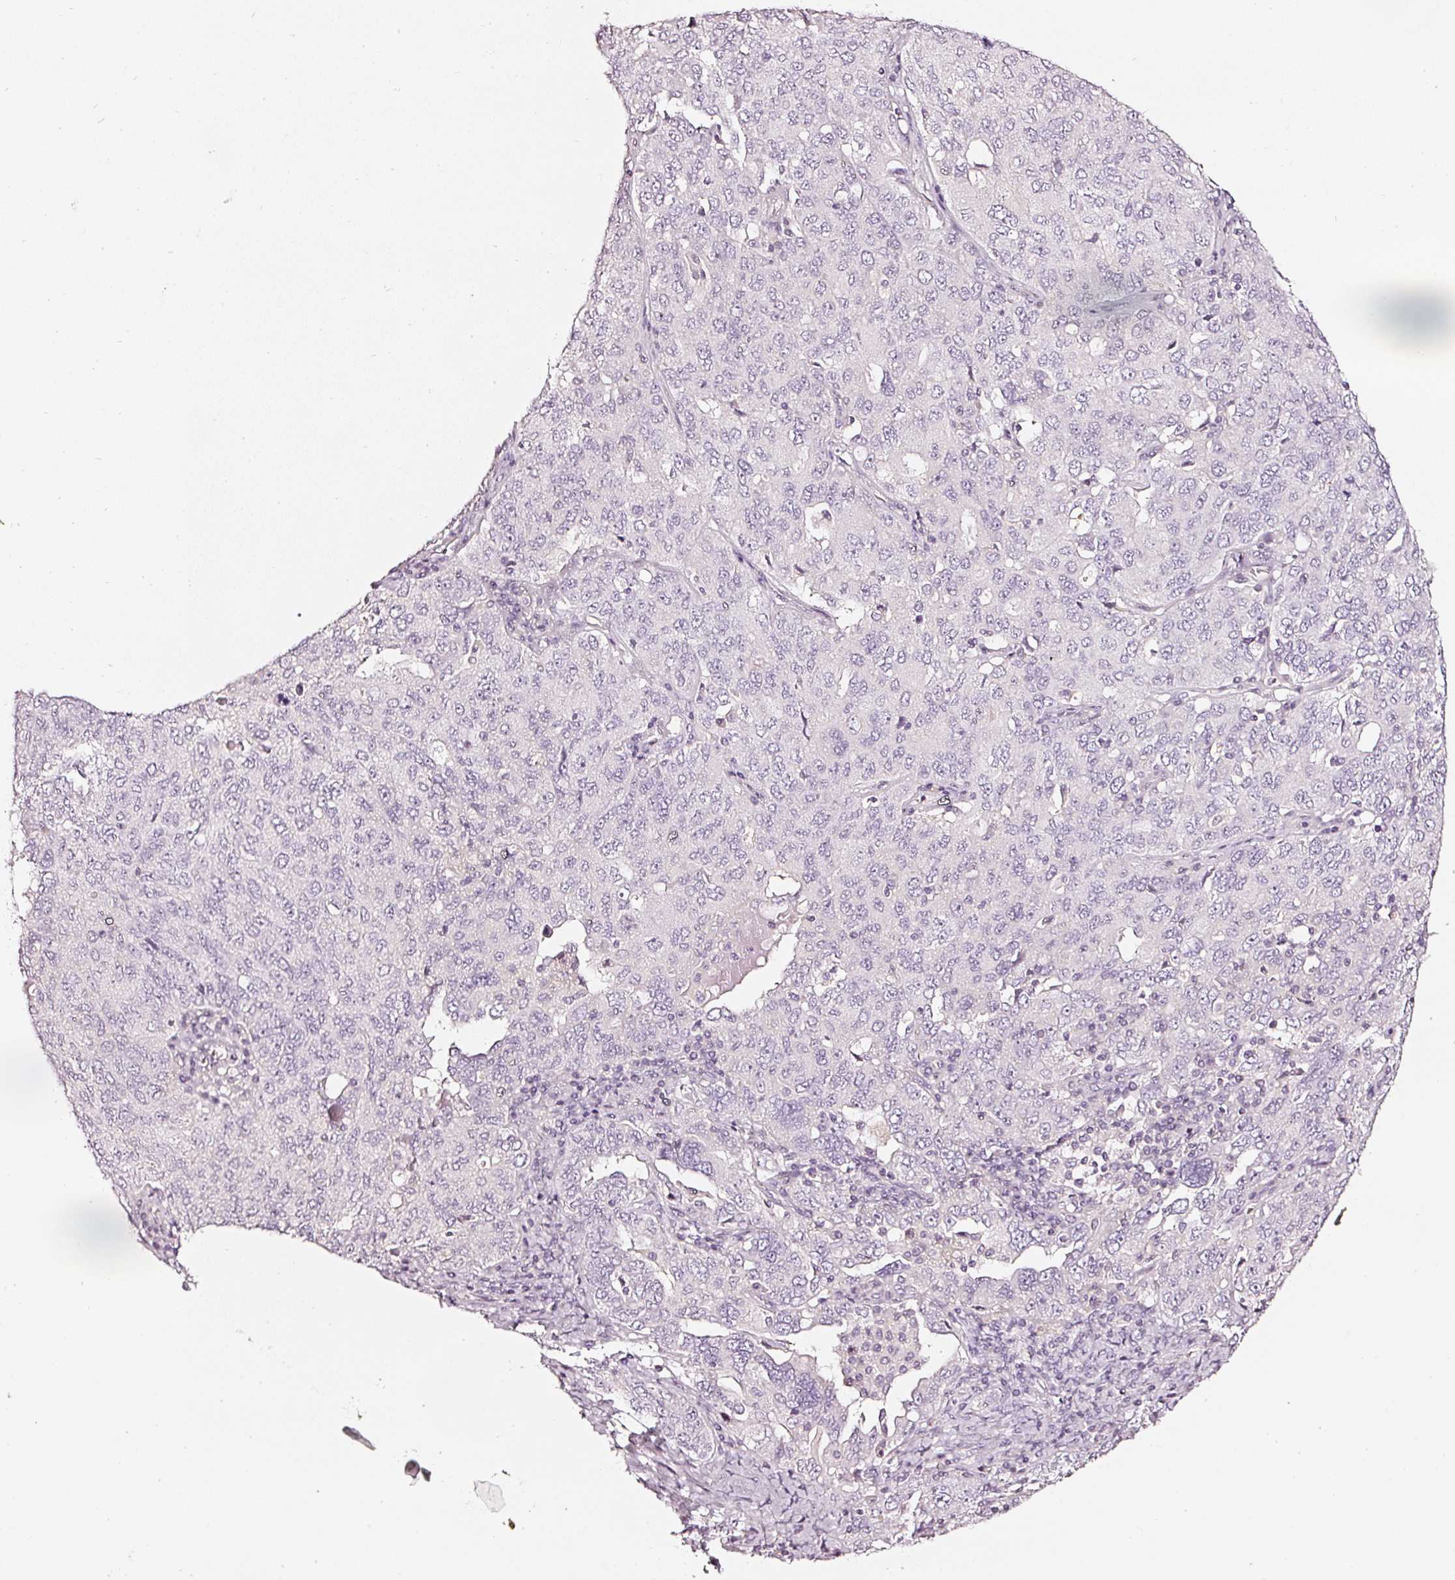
{"staining": {"intensity": "negative", "quantity": "none", "location": "none"}, "tissue": "ovarian cancer", "cell_type": "Tumor cells", "image_type": "cancer", "snomed": [{"axis": "morphology", "description": "Carcinoma, endometroid"}, {"axis": "topography", "description": "Ovary"}], "caption": "An image of ovarian cancer (endometroid carcinoma) stained for a protein shows no brown staining in tumor cells.", "gene": "CNP", "patient": {"sex": "female", "age": 62}}